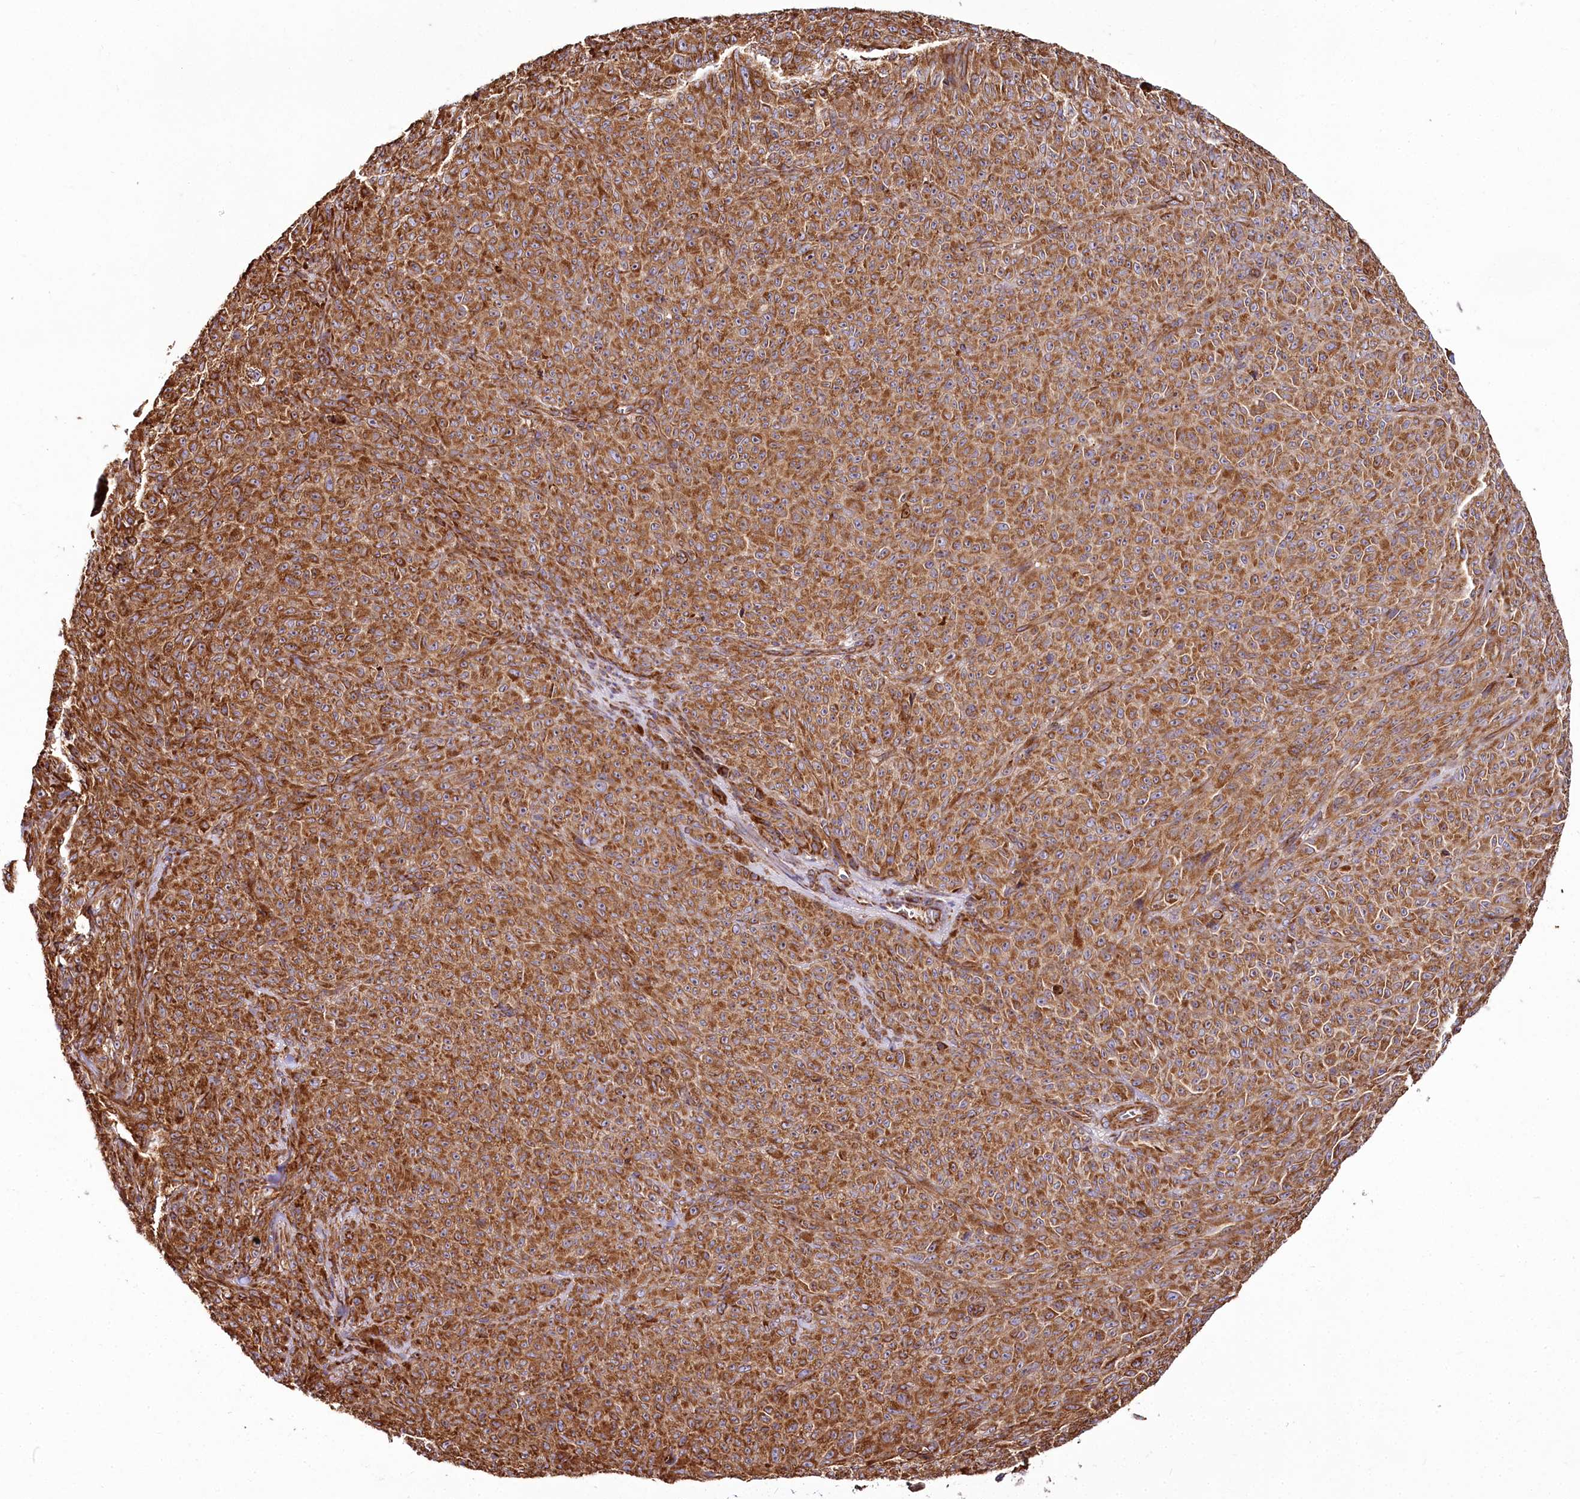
{"staining": {"intensity": "strong", "quantity": ">75%", "location": "cytoplasmic/membranous"}, "tissue": "melanoma", "cell_type": "Tumor cells", "image_type": "cancer", "snomed": [{"axis": "morphology", "description": "Malignant melanoma, NOS"}, {"axis": "topography", "description": "Skin"}], "caption": "Melanoma stained with a brown dye exhibits strong cytoplasmic/membranous positive expression in about >75% of tumor cells.", "gene": "THUMPD3", "patient": {"sex": "female", "age": 82}}